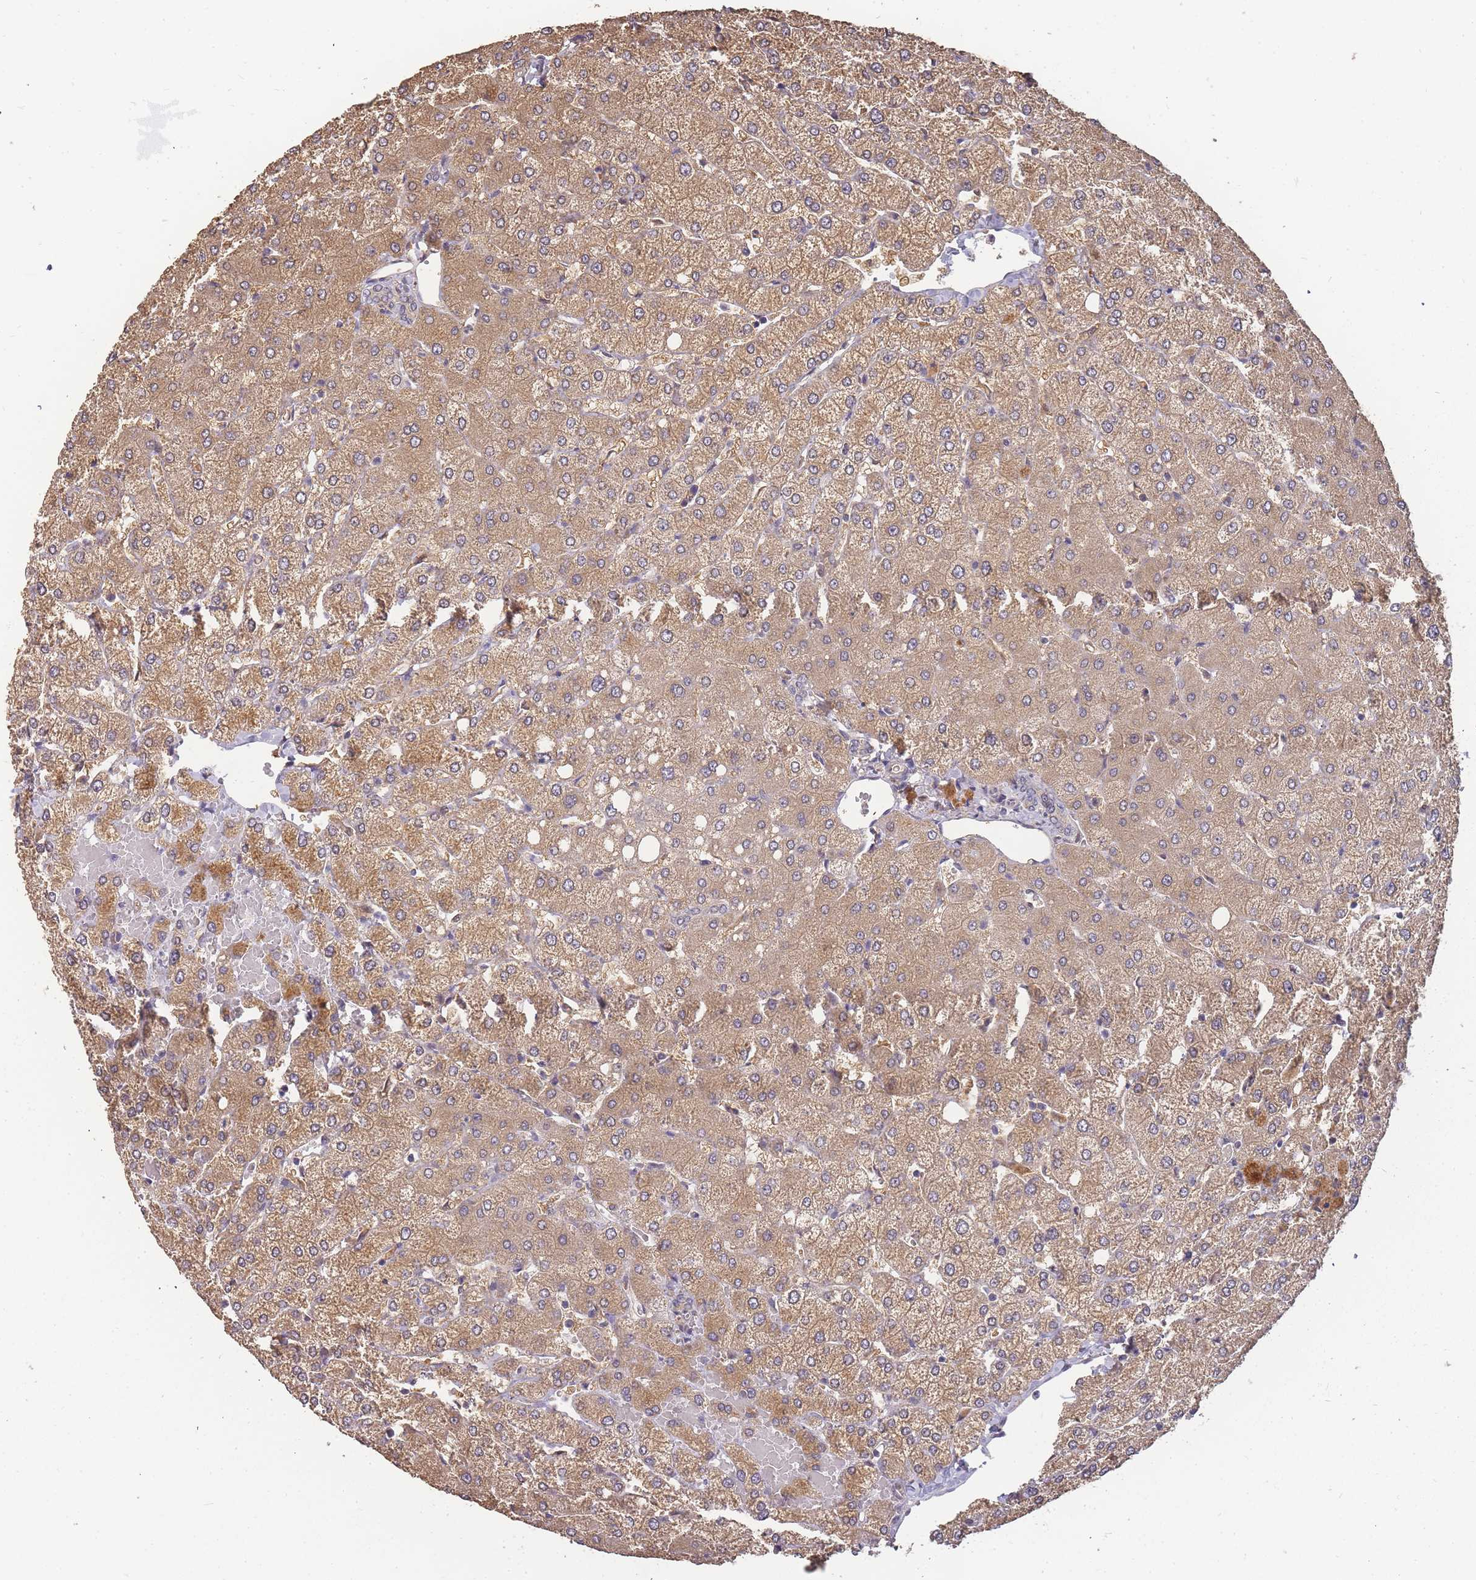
{"staining": {"intensity": "negative", "quantity": "none", "location": "none"}, "tissue": "liver", "cell_type": "Cholangiocytes", "image_type": "normal", "snomed": [{"axis": "morphology", "description": "Normal tissue, NOS"}, {"axis": "topography", "description": "Liver"}], "caption": "A high-resolution photomicrograph shows IHC staining of normal liver, which demonstrates no significant staining in cholangiocytes. Nuclei are stained in blue.", "gene": "CDKN2AIPNL", "patient": {"sex": "female", "age": 54}}